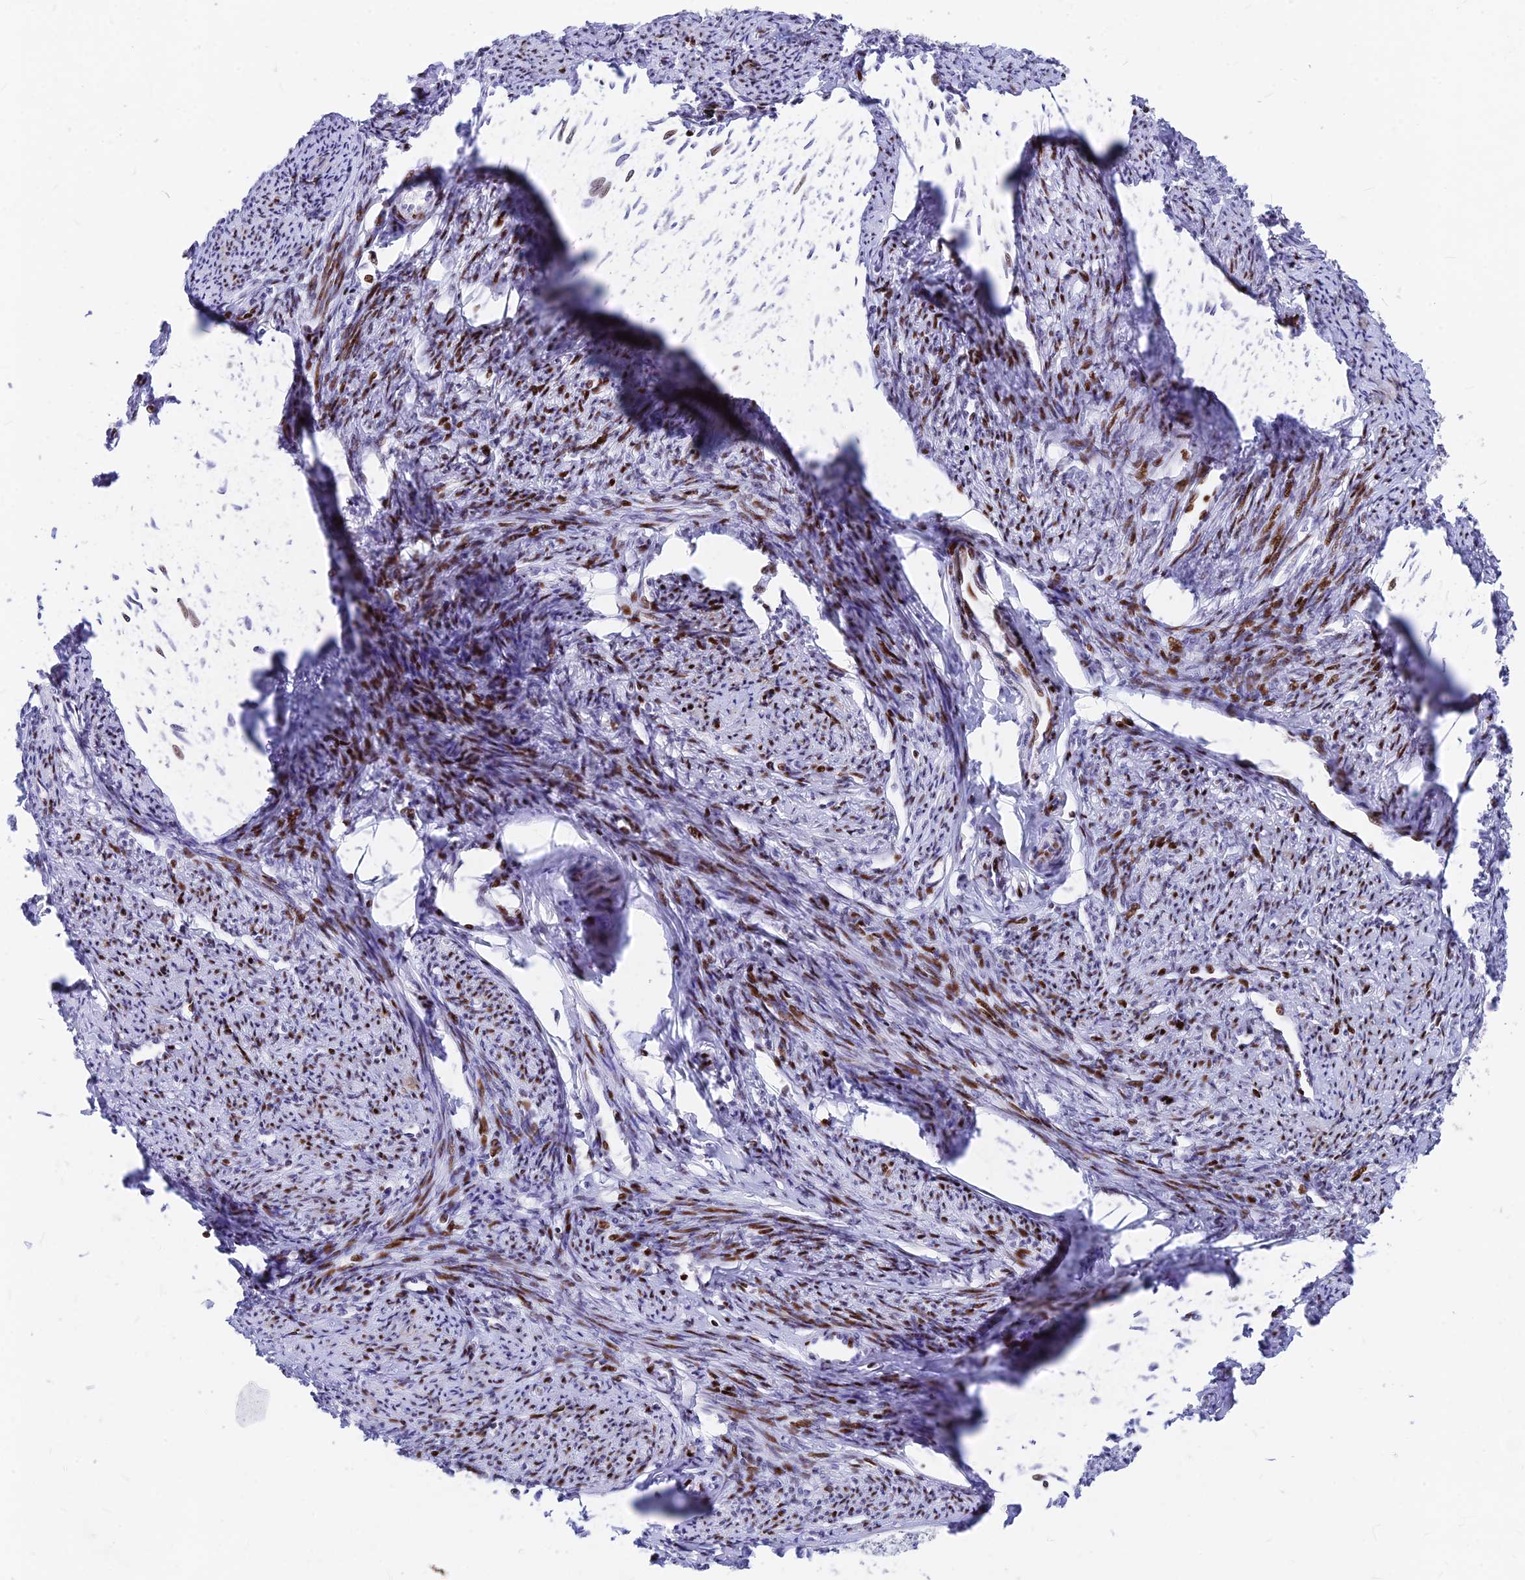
{"staining": {"intensity": "strong", "quantity": "25%-75%", "location": "nuclear"}, "tissue": "smooth muscle", "cell_type": "Smooth muscle cells", "image_type": "normal", "snomed": [{"axis": "morphology", "description": "Normal tissue, NOS"}, {"axis": "topography", "description": "Smooth muscle"}, {"axis": "topography", "description": "Uterus"}], "caption": "Immunohistochemical staining of unremarkable smooth muscle exhibits strong nuclear protein positivity in about 25%-75% of smooth muscle cells. Nuclei are stained in blue.", "gene": "PRPS1", "patient": {"sex": "female", "age": 59}}